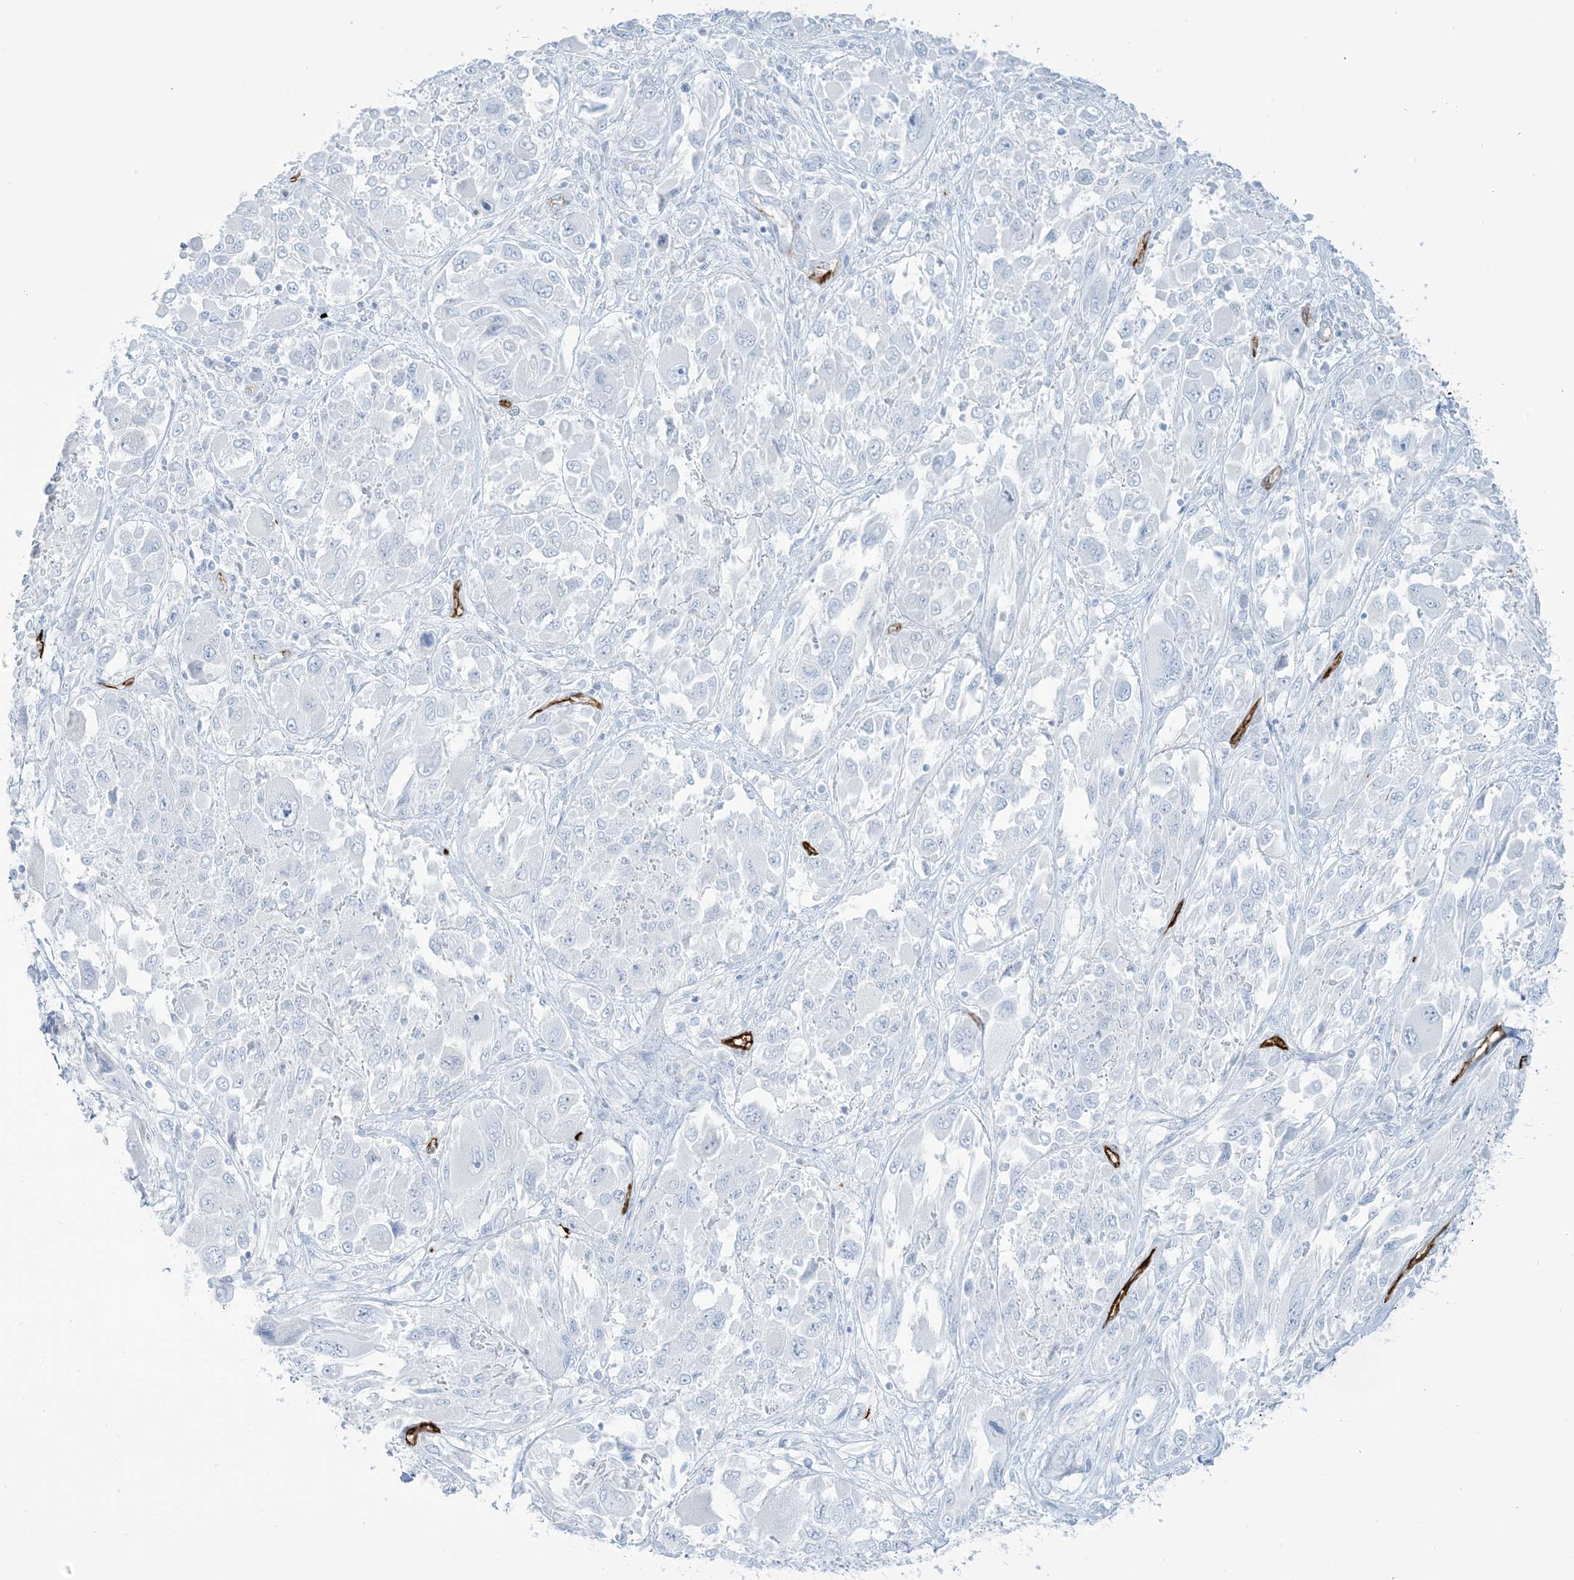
{"staining": {"intensity": "negative", "quantity": "none", "location": "none"}, "tissue": "melanoma", "cell_type": "Tumor cells", "image_type": "cancer", "snomed": [{"axis": "morphology", "description": "Malignant melanoma, NOS"}, {"axis": "topography", "description": "Skin"}], "caption": "Protein analysis of melanoma displays no significant expression in tumor cells. (Brightfield microscopy of DAB immunohistochemistry at high magnification).", "gene": "EPS8L3", "patient": {"sex": "female", "age": 91}}